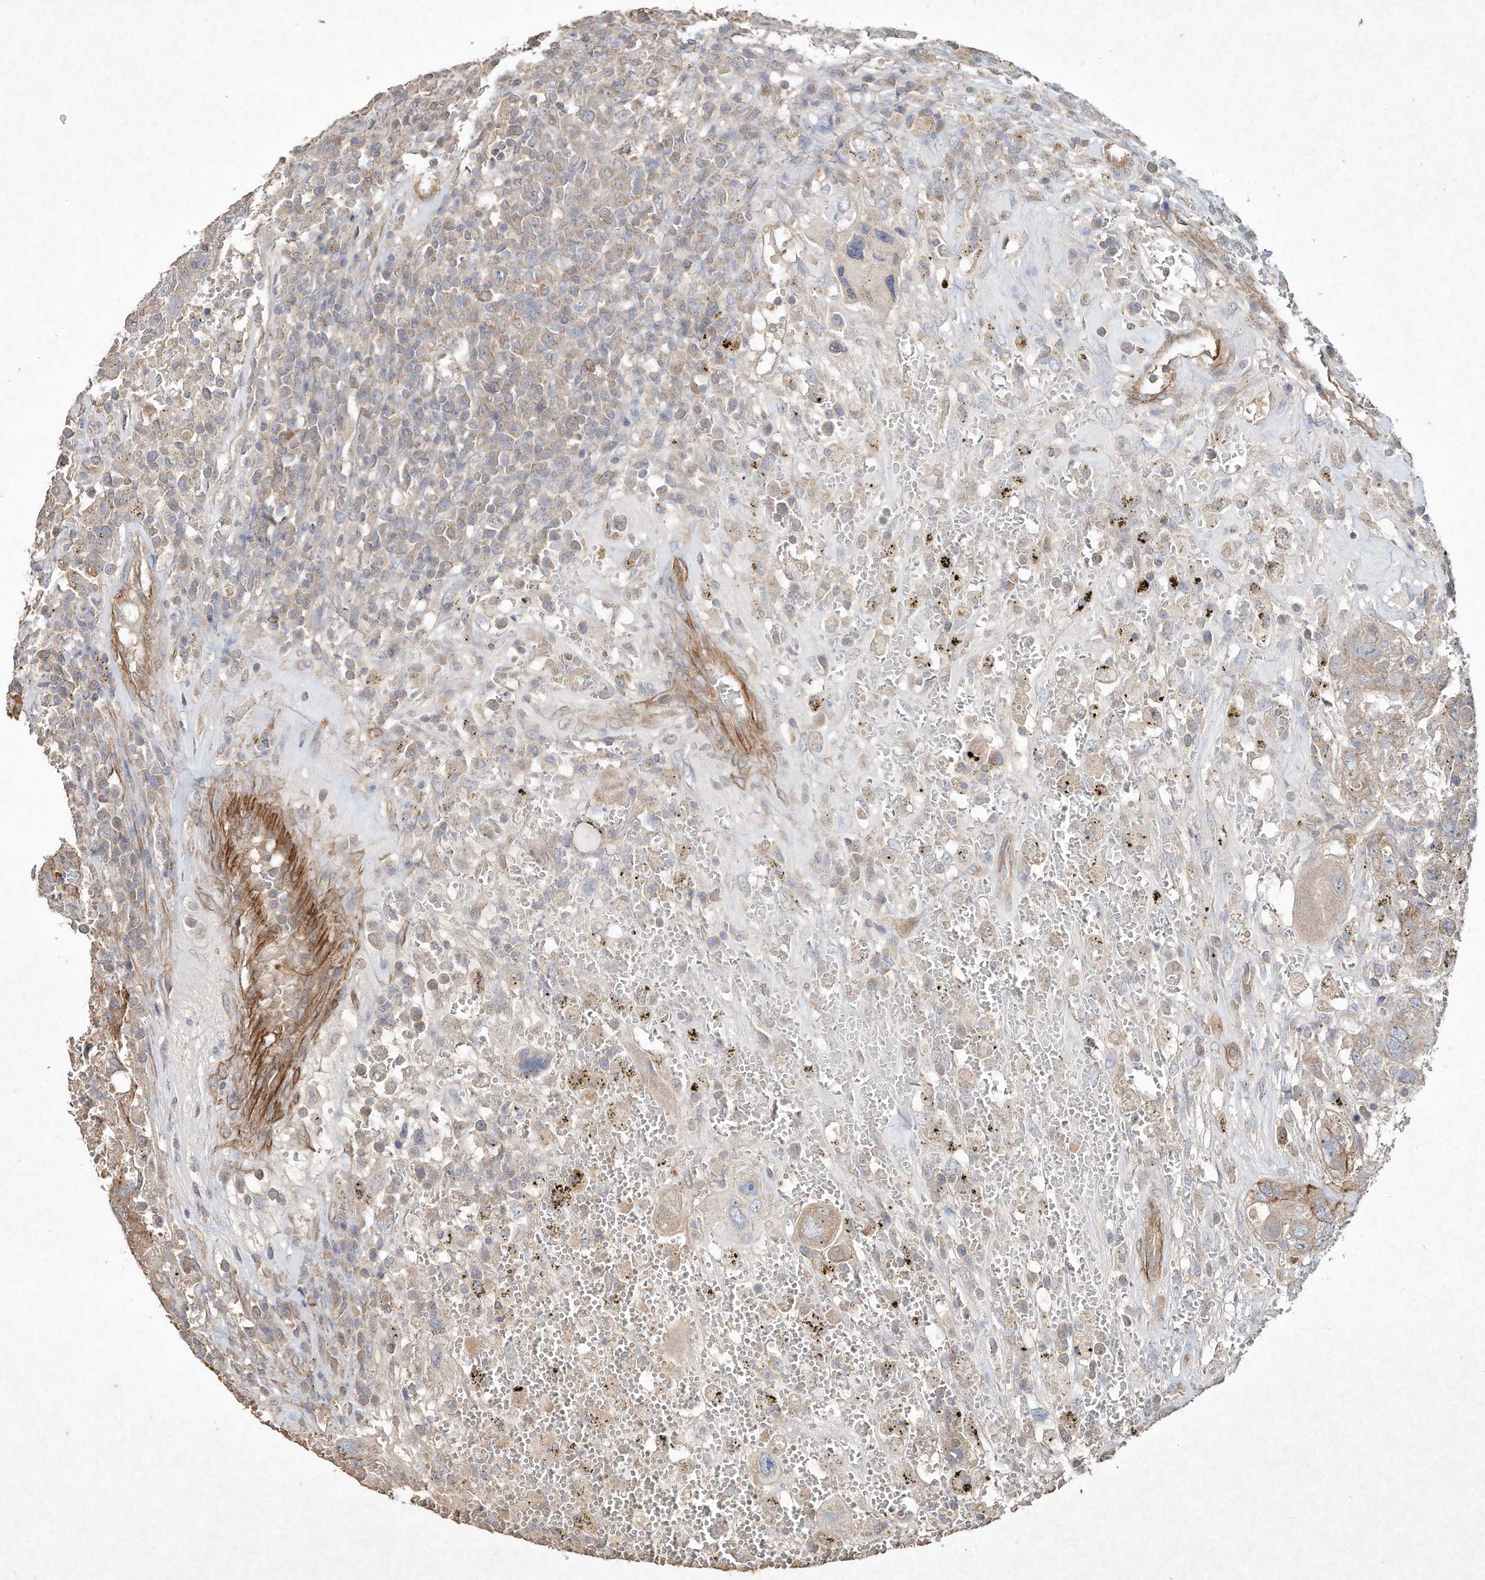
{"staining": {"intensity": "weak", "quantity": "25%-75%", "location": "cytoplasmic/membranous"}, "tissue": "testis cancer", "cell_type": "Tumor cells", "image_type": "cancer", "snomed": [{"axis": "morphology", "description": "Carcinoma, Embryonal, NOS"}, {"axis": "topography", "description": "Testis"}], "caption": "Immunohistochemistry micrograph of neoplastic tissue: testis cancer (embryonal carcinoma) stained using immunohistochemistry exhibits low levels of weak protein expression localized specifically in the cytoplasmic/membranous of tumor cells, appearing as a cytoplasmic/membranous brown color.", "gene": "HTR5A", "patient": {"sex": "male", "age": 26}}